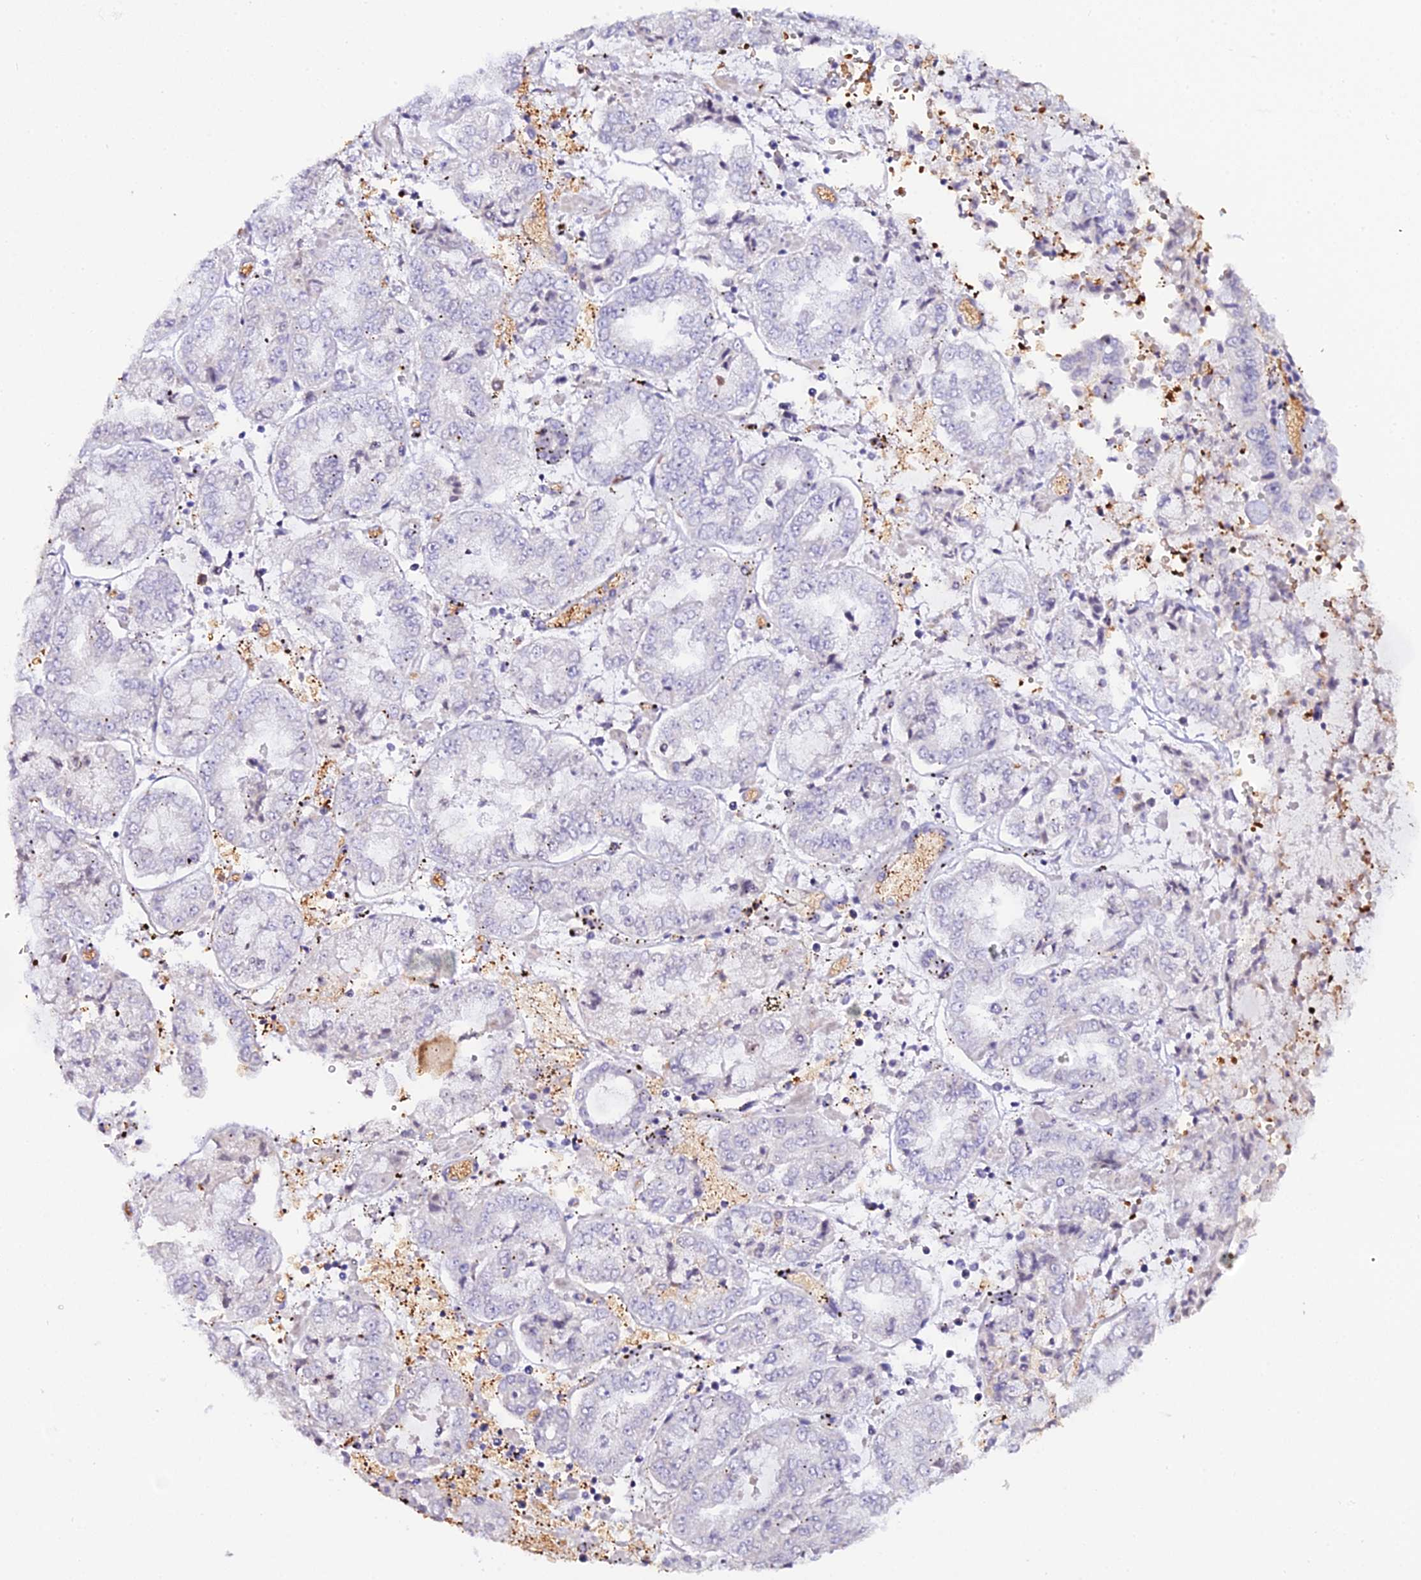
{"staining": {"intensity": "negative", "quantity": "none", "location": "none"}, "tissue": "stomach cancer", "cell_type": "Tumor cells", "image_type": "cancer", "snomed": [{"axis": "morphology", "description": "Adenocarcinoma, NOS"}, {"axis": "topography", "description": "Stomach"}], "caption": "The histopathology image shows no staining of tumor cells in stomach adenocarcinoma.", "gene": "CFAP45", "patient": {"sex": "male", "age": 76}}